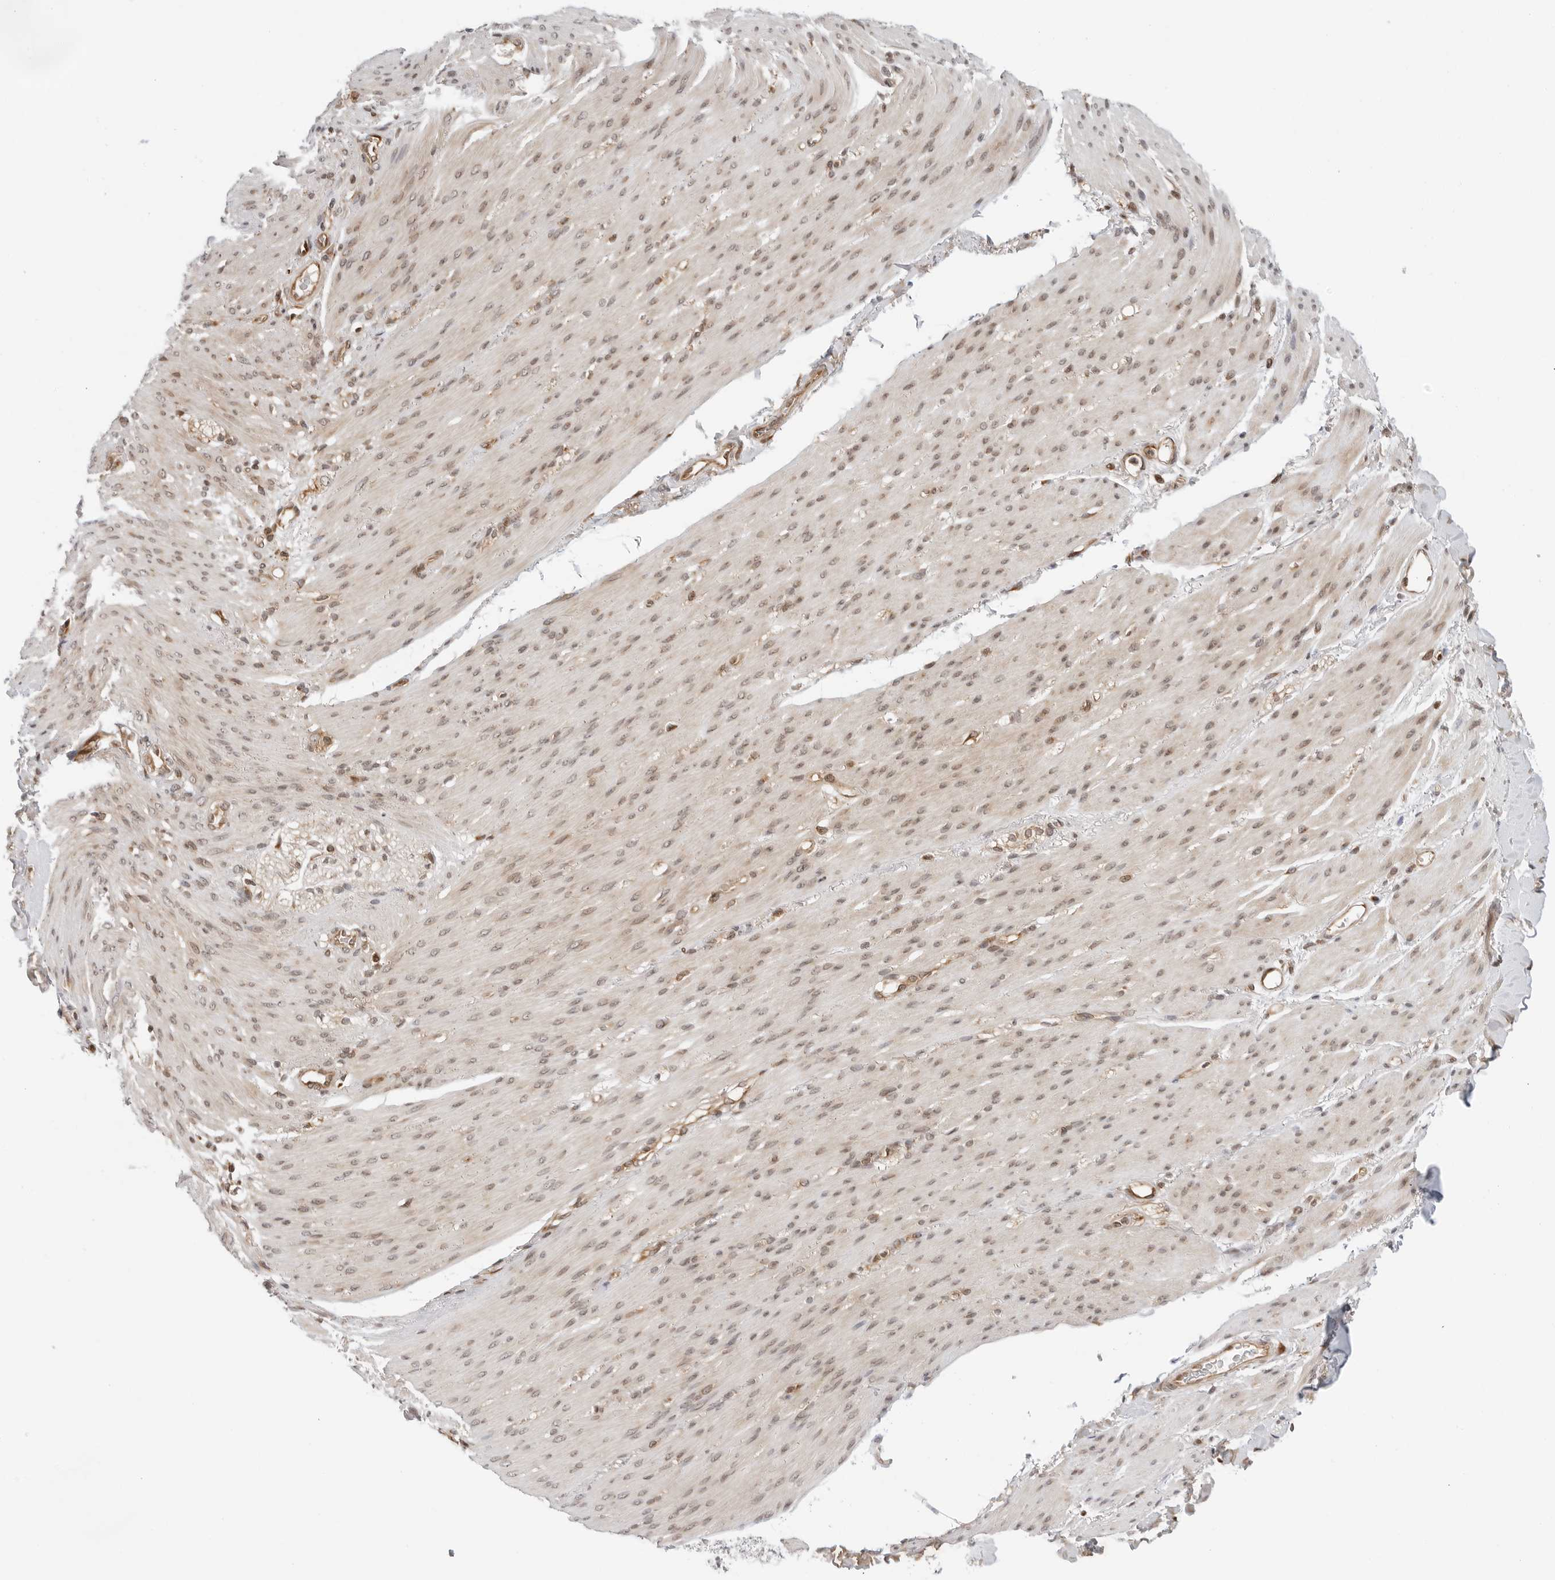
{"staining": {"intensity": "weak", "quantity": "25%-75%", "location": "cytoplasmic/membranous,nuclear"}, "tissue": "smooth muscle", "cell_type": "Smooth muscle cells", "image_type": "normal", "snomed": [{"axis": "morphology", "description": "Normal tissue, NOS"}, {"axis": "topography", "description": "Colon"}, {"axis": "topography", "description": "Peripheral nerve tissue"}], "caption": "Immunohistochemical staining of benign human smooth muscle reveals low levels of weak cytoplasmic/membranous,nuclear expression in about 25%-75% of smooth muscle cells.", "gene": "TIPRL", "patient": {"sex": "female", "age": 61}}